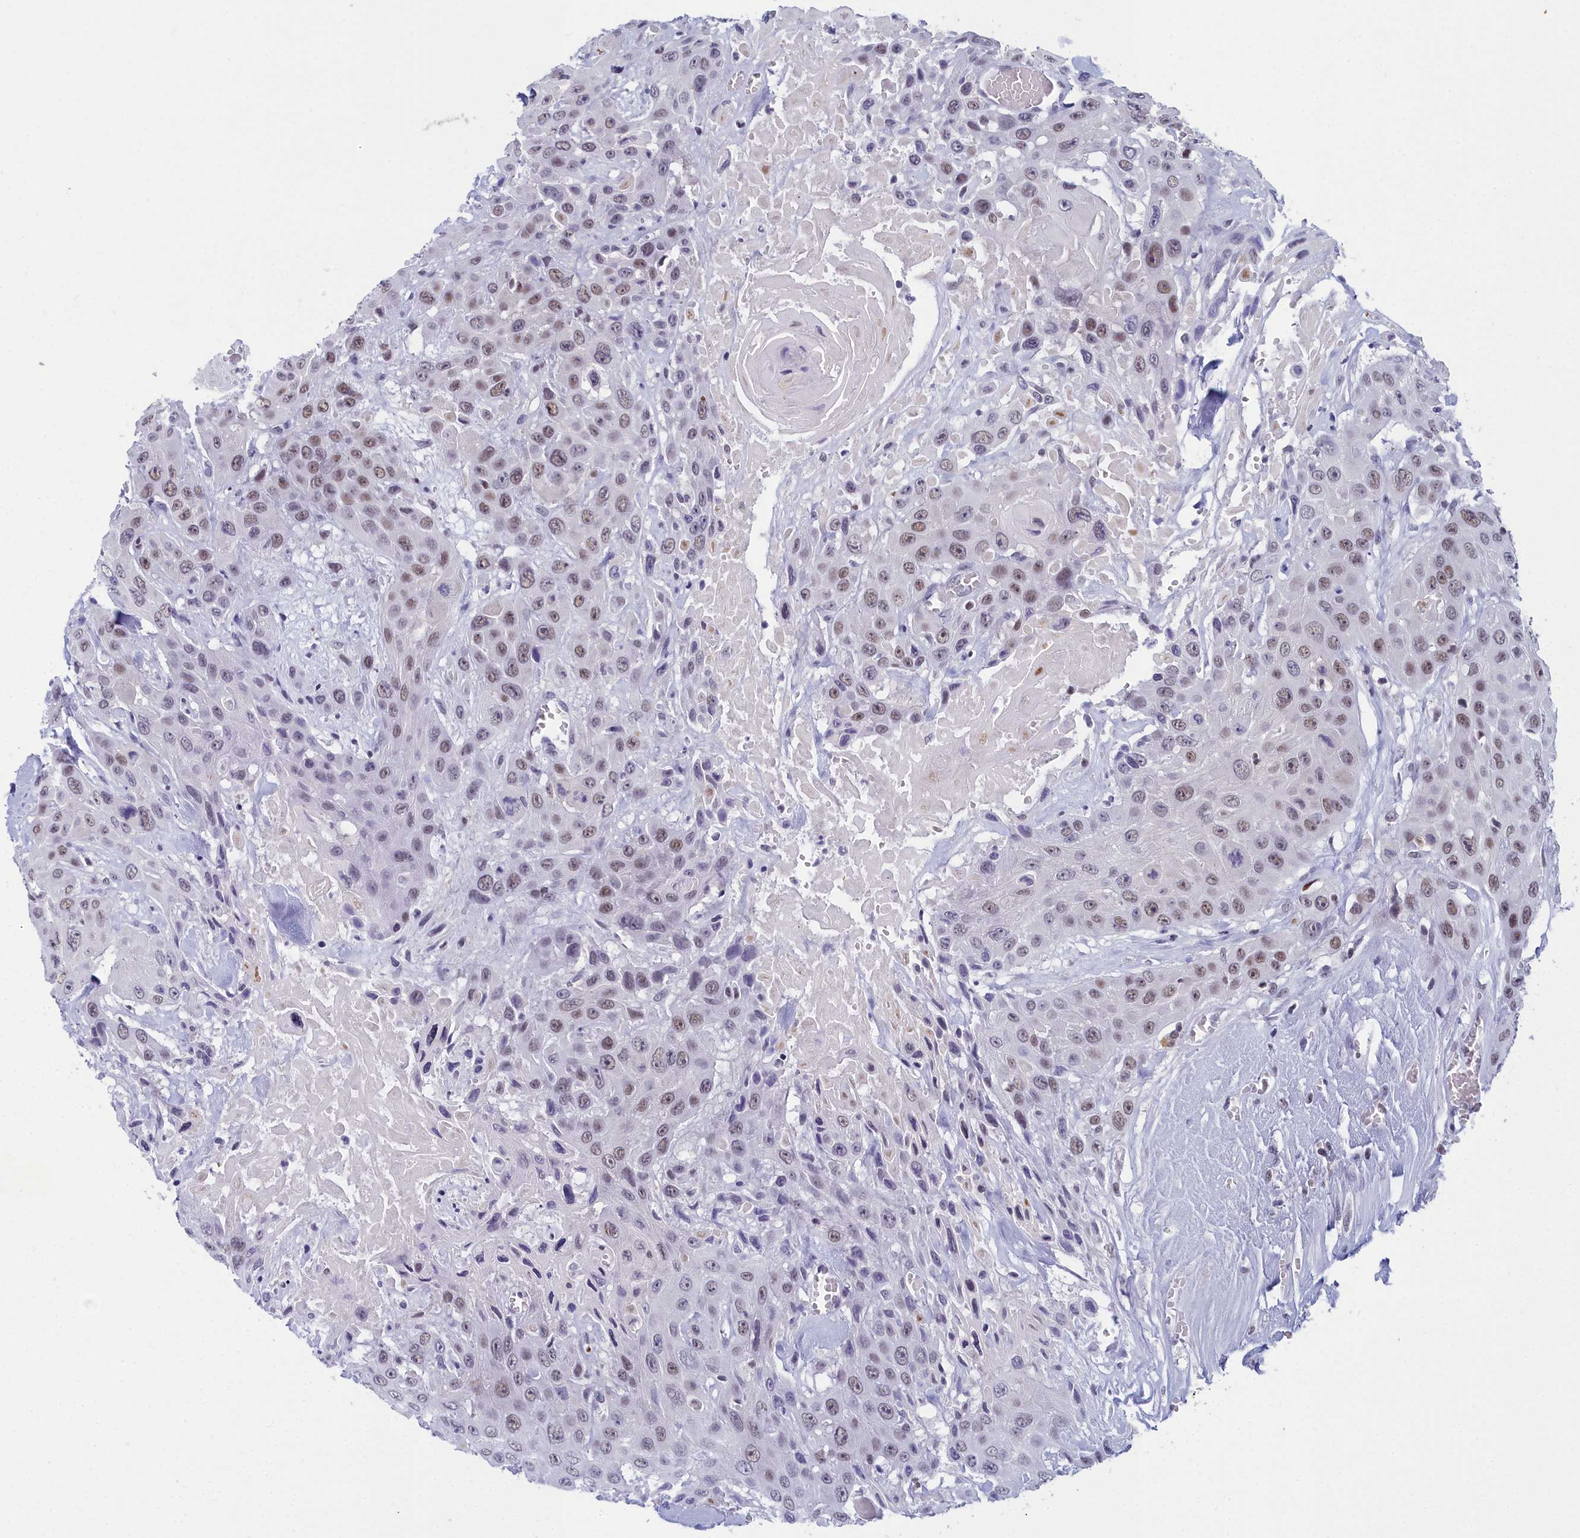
{"staining": {"intensity": "moderate", "quantity": "25%-75%", "location": "nuclear"}, "tissue": "head and neck cancer", "cell_type": "Tumor cells", "image_type": "cancer", "snomed": [{"axis": "morphology", "description": "Squamous cell carcinoma, NOS"}, {"axis": "topography", "description": "Head-Neck"}], "caption": "DAB immunohistochemical staining of human squamous cell carcinoma (head and neck) exhibits moderate nuclear protein staining in approximately 25%-75% of tumor cells.", "gene": "CCDC97", "patient": {"sex": "male", "age": 81}}